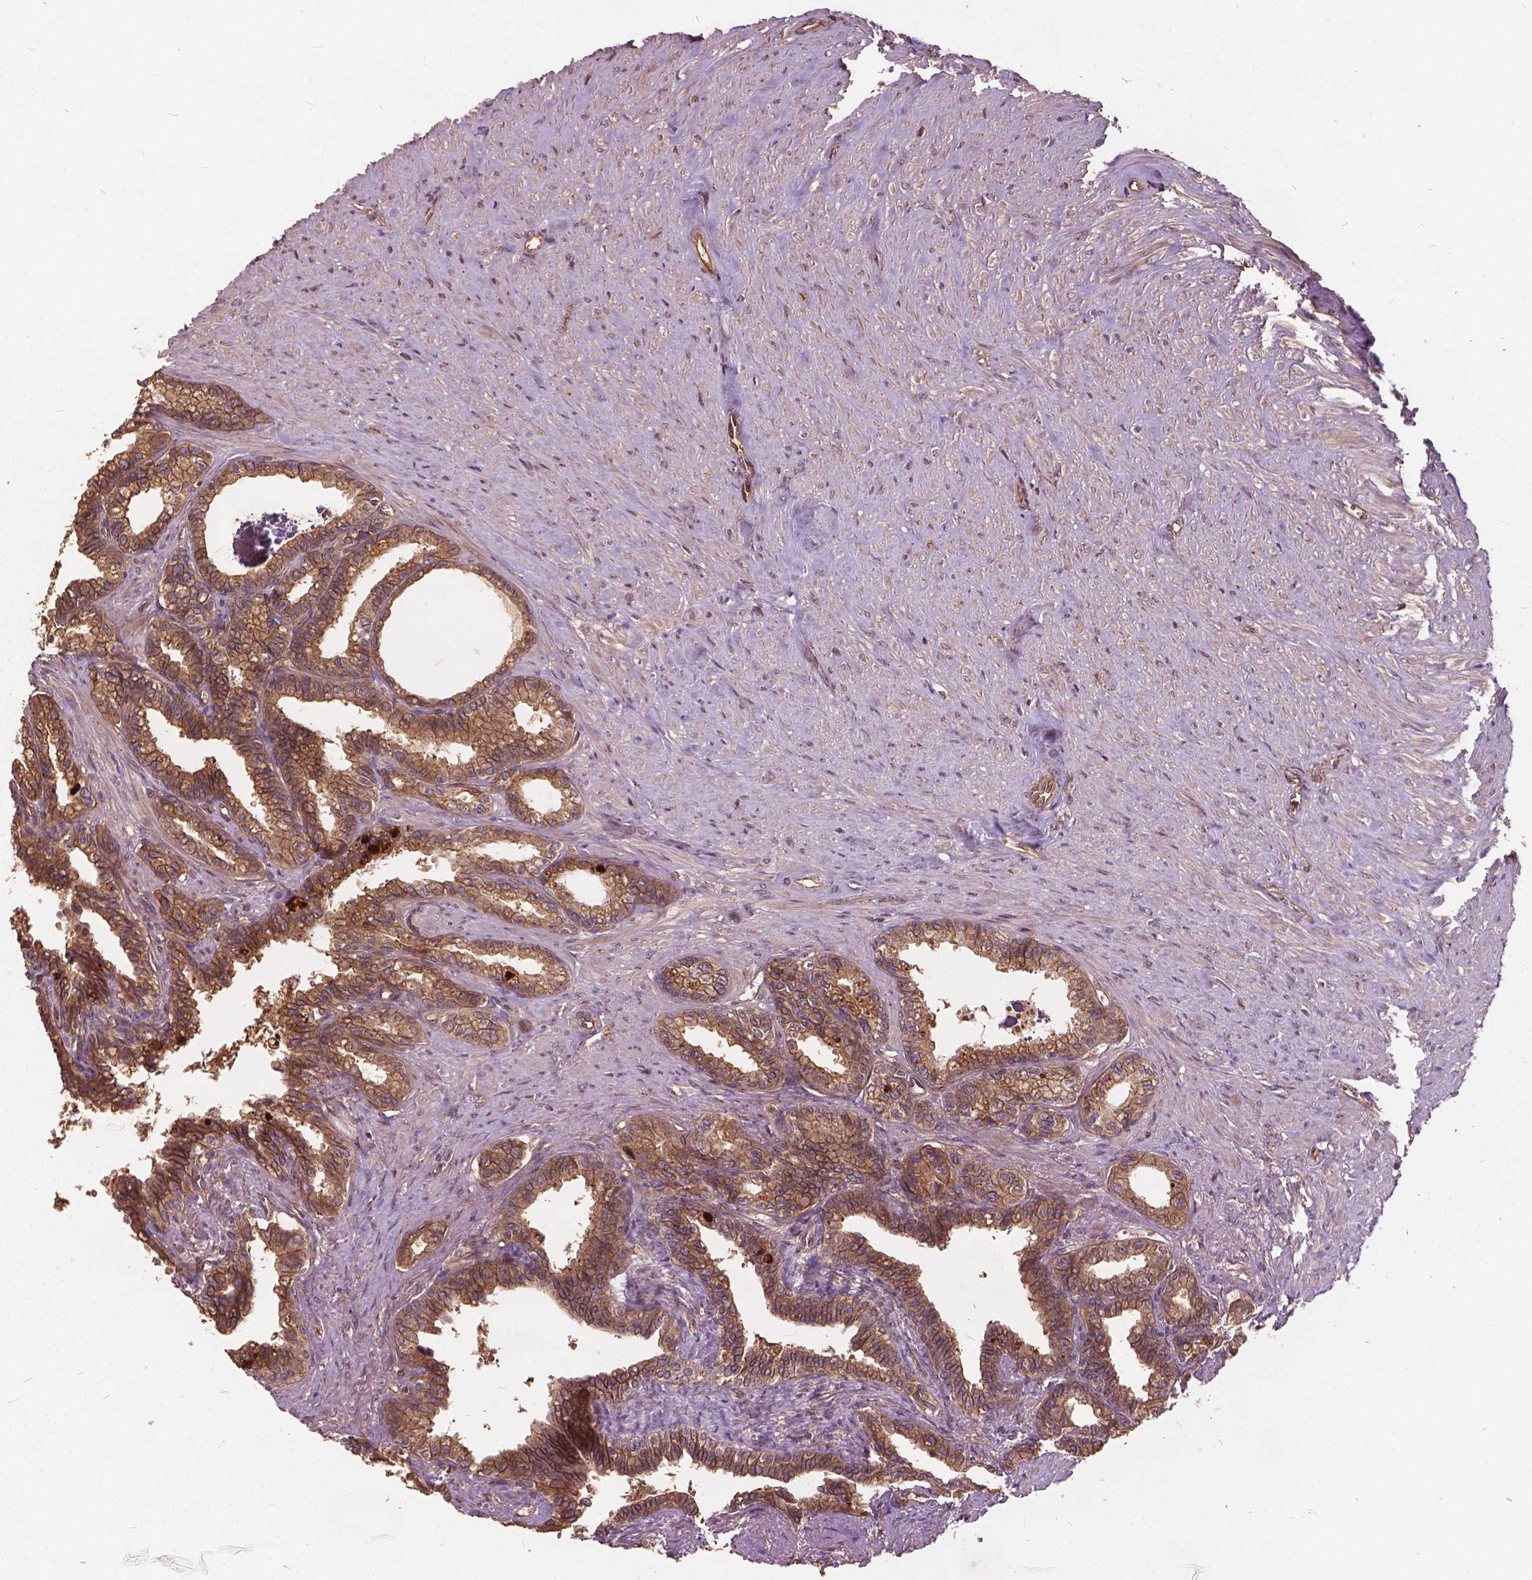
{"staining": {"intensity": "moderate", "quantity": ">75%", "location": "cytoplasmic/membranous"}, "tissue": "seminal vesicle", "cell_type": "Glandular cells", "image_type": "normal", "snomed": [{"axis": "morphology", "description": "Normal tissue, NOS"}, {"axis": "morphology", "description": "Urothelial carcinoma, NOS"}, {"axis": "topography", "description": "Urinary bladder"}, {"axis": "topography", "description": "Seminal veicle"}], "caption": "Immunohistochemical staining of benign human seminal vesicle demonstrates moderate cytoplasmic/membranous protein positivity in about >75% of glandular cells. The staining was performed using DAB (3,3'-diaminobenzidine), with brown indicating positive protein expression. Nuclei are stained blue with hematoxylin.", "gene": "UBXN2A", "patient": {"sex": "male", "age": 76}}